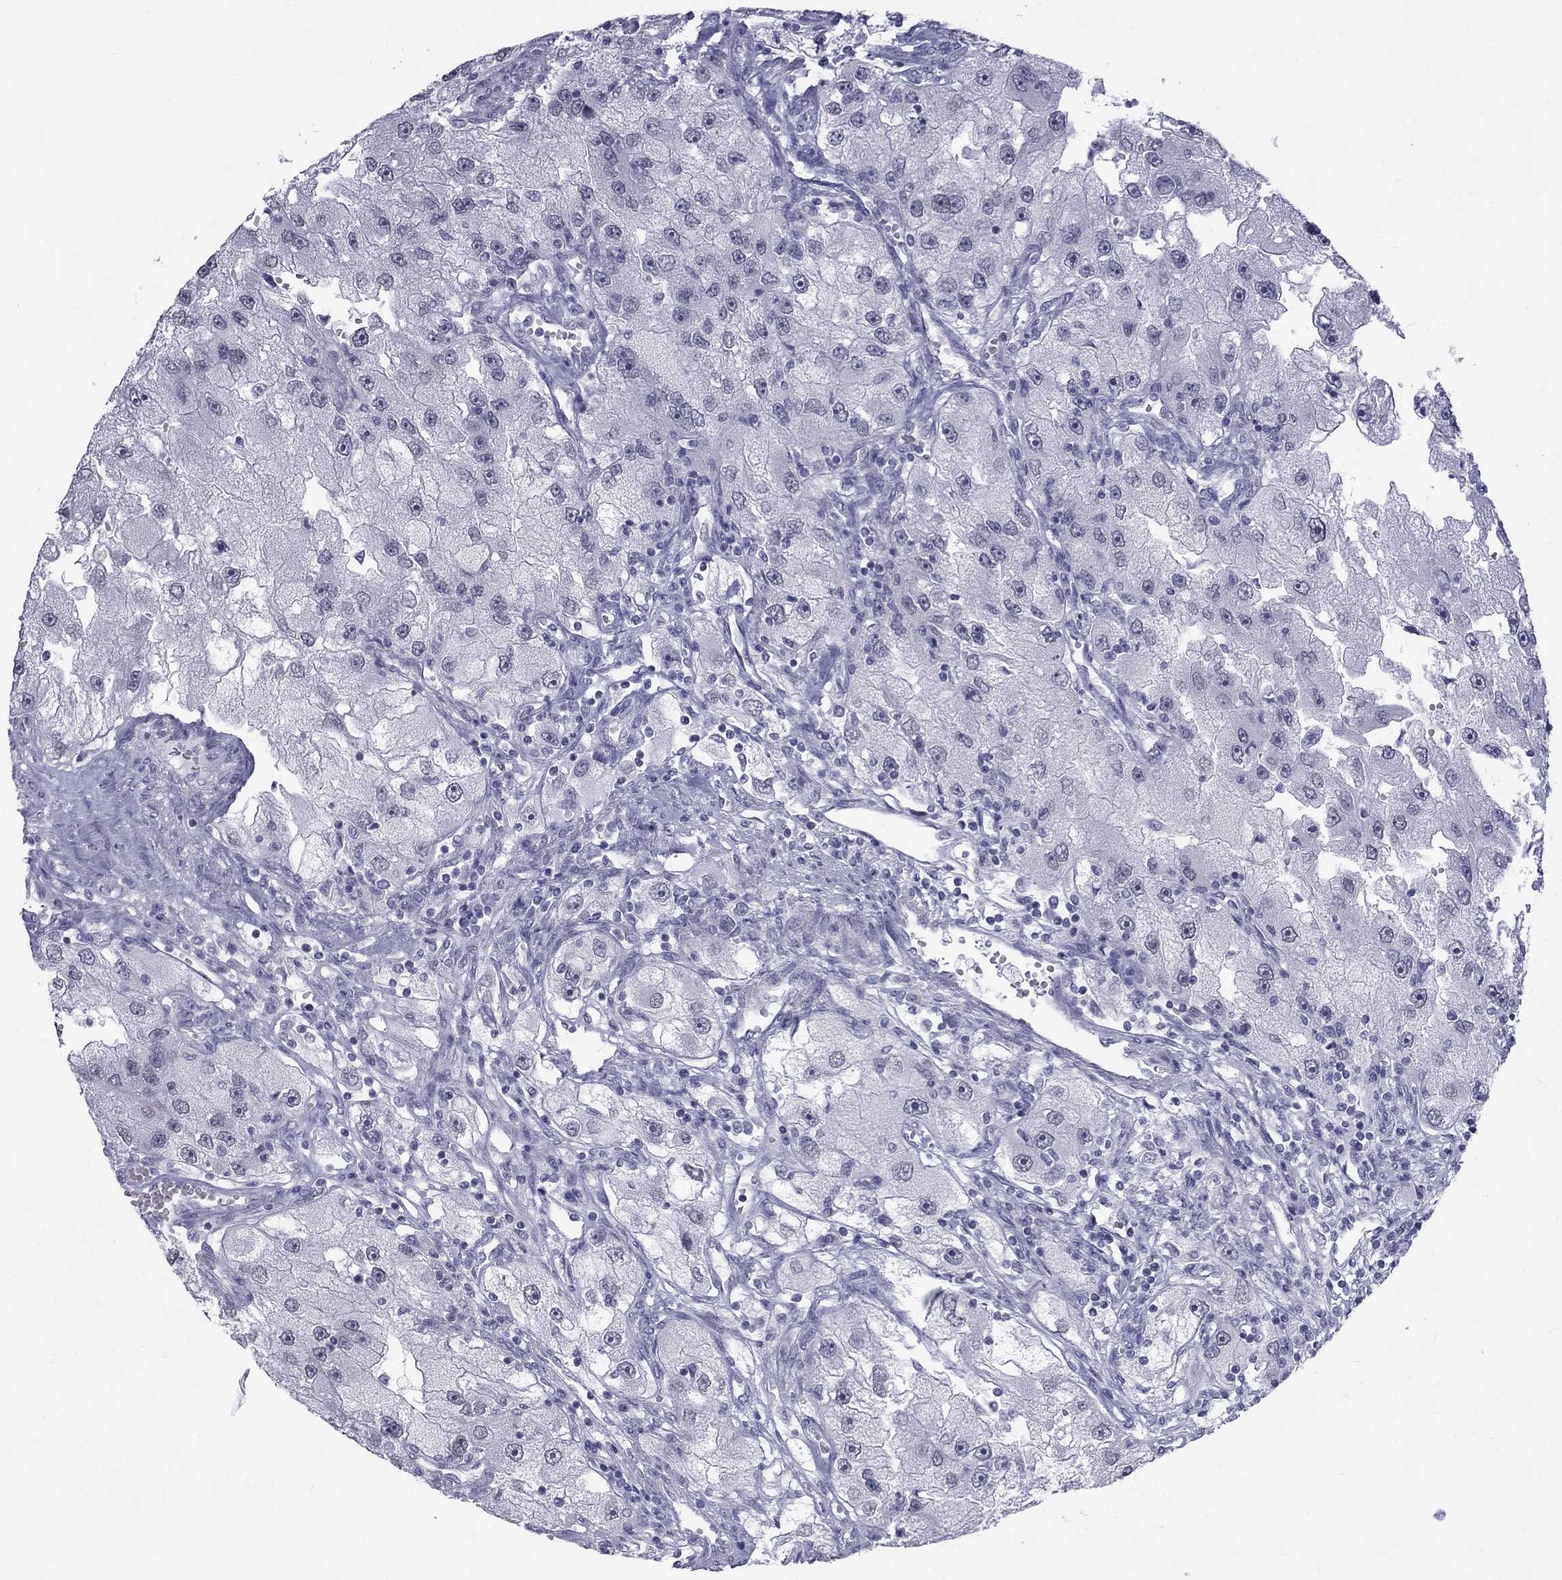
{"staining": {"intensity": "negative", "quantity": "none", "location": "none"}, "tissue": "renal cancer", "cell_type": "Tumor cells", "image_type": "cancer", "snomed": [{"axis": "morphology", "description": "Adenocarcinoma, NOS"}, {"axis": "topography", "description": "Kidney"}], "caption": "Renal cancer (adenocarcinoma) was stained to show a protein in brown. There is no significant staining in tumor cells.", "gene": "MUC15", "patient": {"sex": "male", "age": 63}}